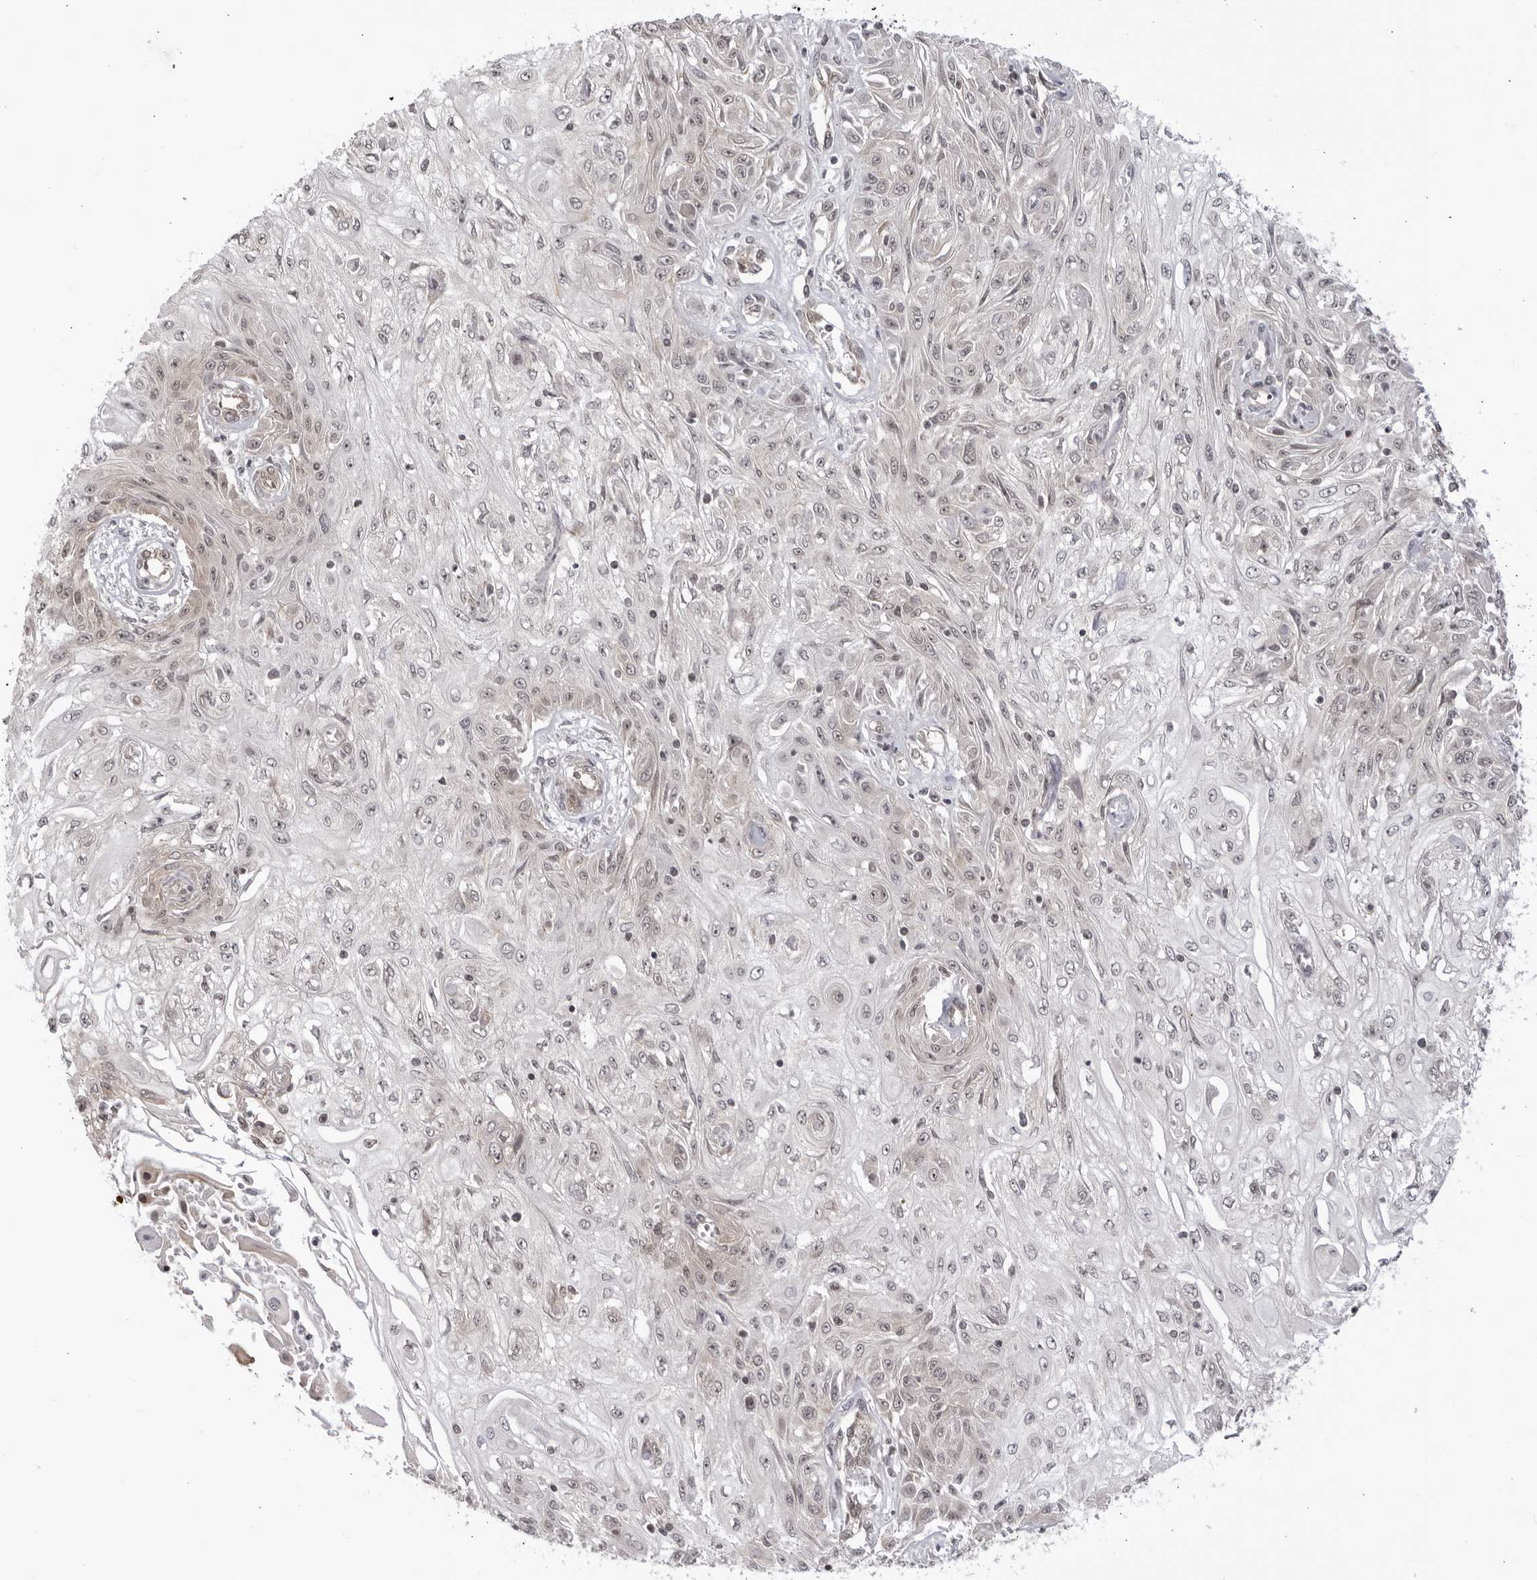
{"staining": {"intensity": "weak", "quantity": "25%-75%", "location": "nuclear"}, "tissue": "skin cancer", "cell_type": "Tumor cells", "image_type": "cancer", "snomed": [{"axis": "morphology", "description": "Squamous cell carcinoma, NOS"}, {"axis": "morphology", "description": "Squamous cell carcinoma, metastatic, NOS"}, {"axis": "topography", "description": "Skin"}, {"axis": "topography", "description": "Lymph node"}], "caption": "Immunohistochemistry staining of skin squamous cell carcinoma, which reveals low levels of weak nuclear expression in about 25%-75% of tumor cells indicating weak nuclear protein positivity. The staining was performed using DAB (3,3'-diaminobenzidine) (brown) for protein detection and nuclei were counterstained in hematoxylin (blue).", "gene": "CNBD1", "patient": {"sex": "male", "age": 75}}